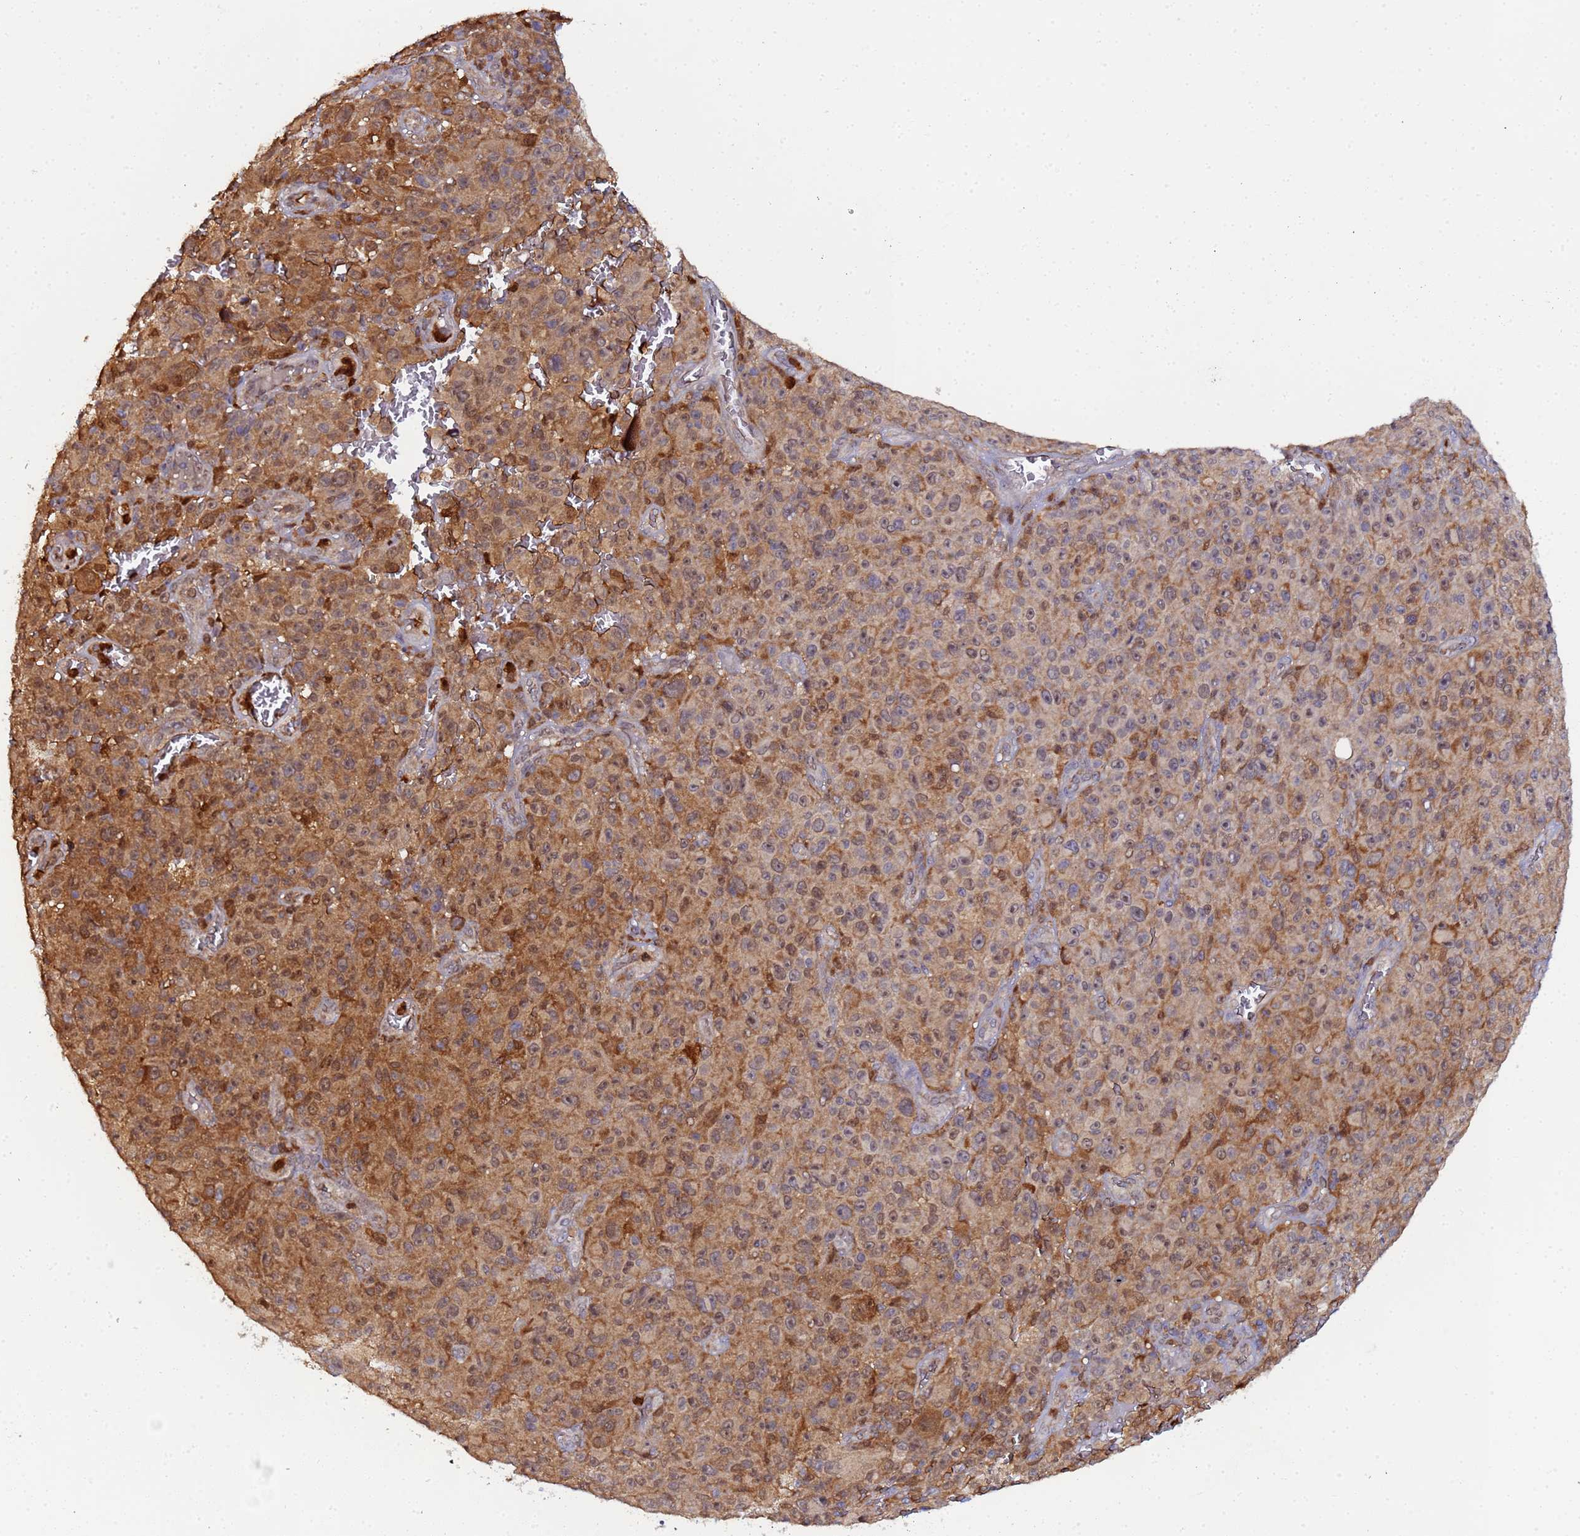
{"staining": {"intensity": "moderate", "quantity": ">75%", "location": "cytoplasmic/membranous,nuclear"}, "tissue": "melanoma", "cell_type": "Tumor cells", "image_type": "cancer", "snomed": [{"axis": "morphology", "description": "Malignant melanoma, NOS"}, {"axis": "topography", "description": "Skin"}], "caption": "Protein expression analysis of melanoma exhibits moderate cytoplasmic/membranous and nuclear positivity in approximately >75% of tumor cells.", "gene": "CCDC127", "patient": {"sex": "female", "age": 82}}